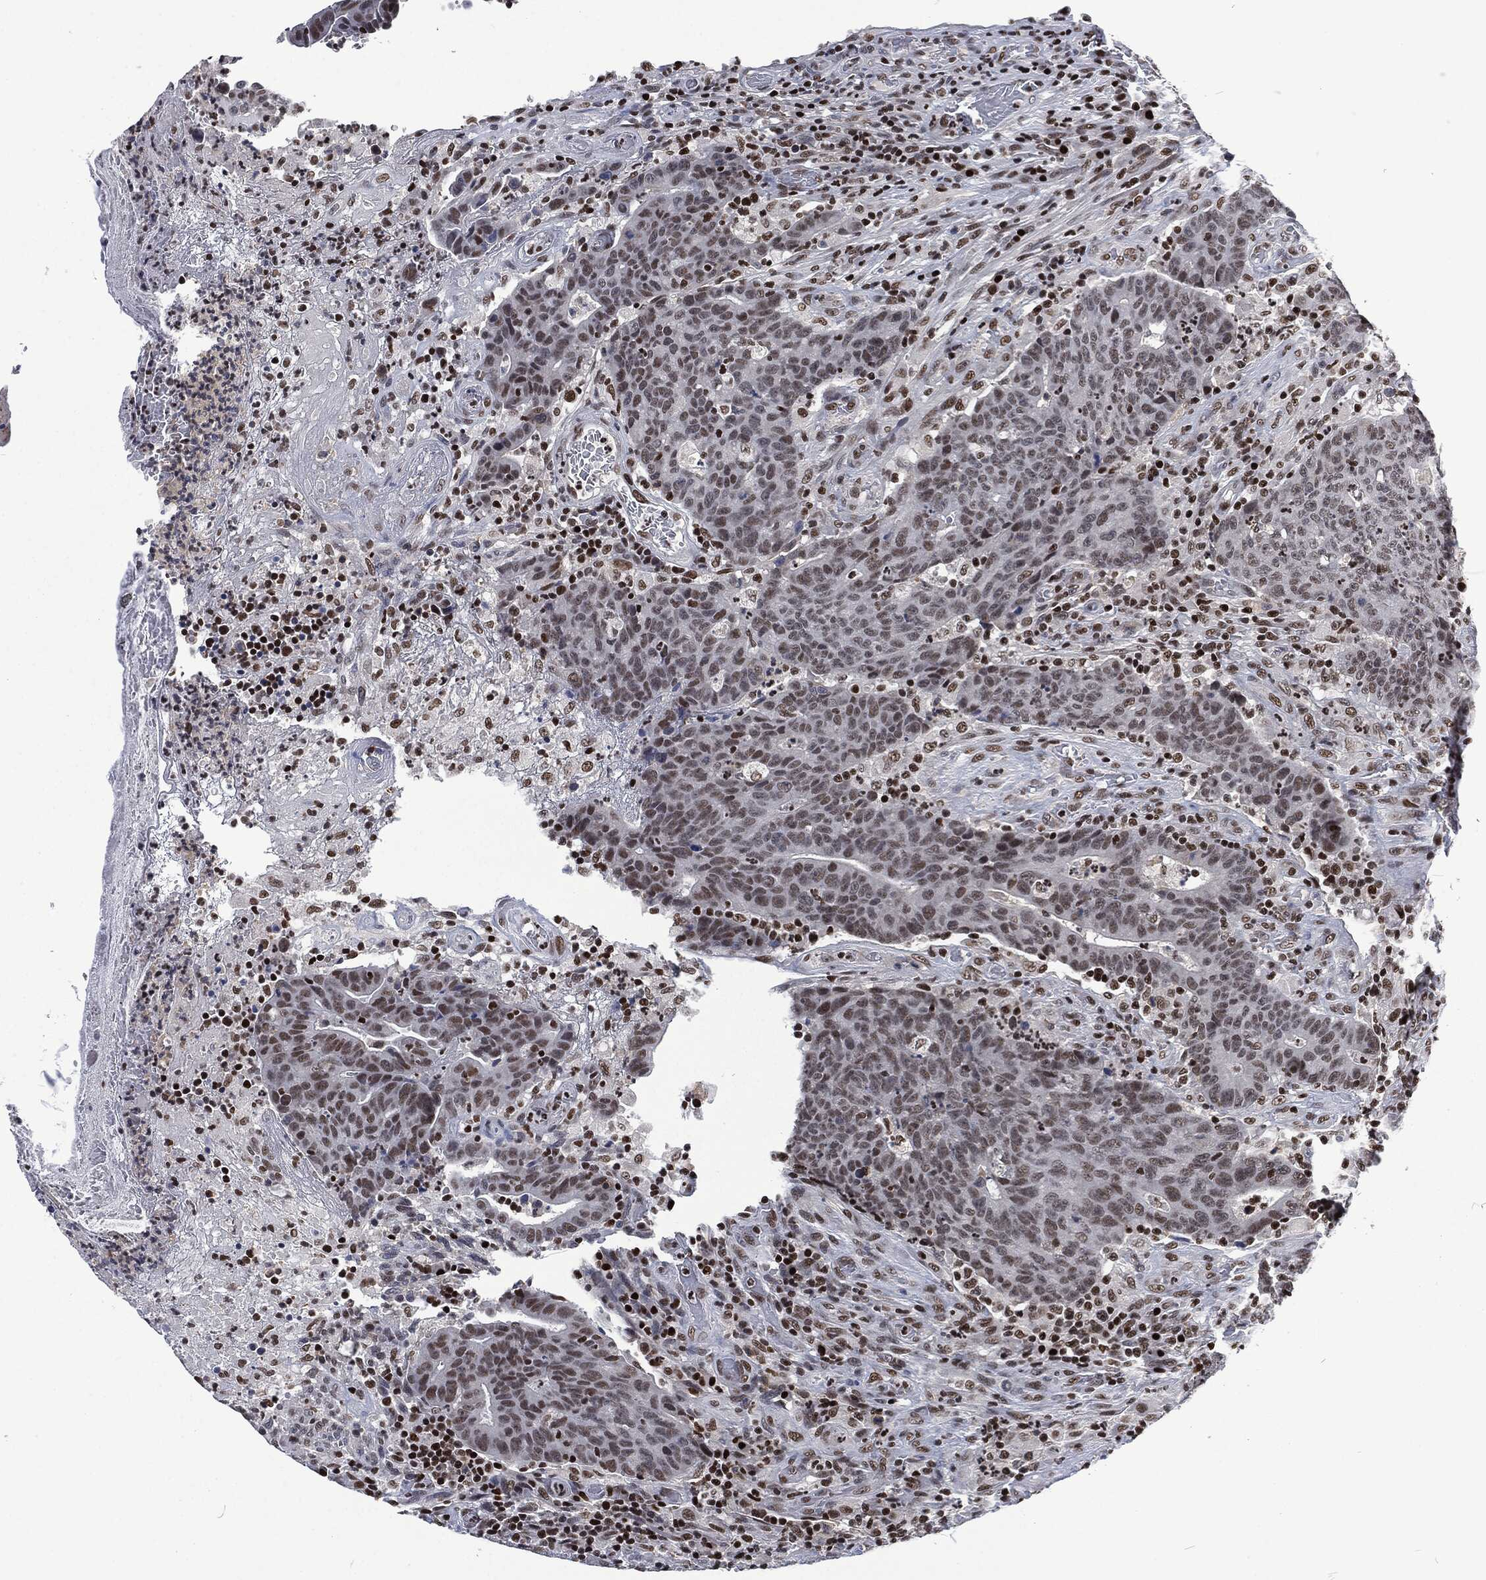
{"staining": {"intensity": "moderate", "quantity": "<25%", "location": "nuclear"}, "tissue": "colorectal cancer", "cell_type": "Tumor cells", "image_type": "cancer", "snomed": [{"axis": "morphology", "description": "Adenocarcinoma, NOS"}, {"axis": "topography", "description": "Colon"}], "caption": "Approximately <25% of tumor cells in colorectal cancer (adenocarcinoma) demonstrate moderate nuclear protein expression as visualized by brown immunohistochemical staining.", "gene": "DCPS", "patient": {"sex": "female", "age": 75}}